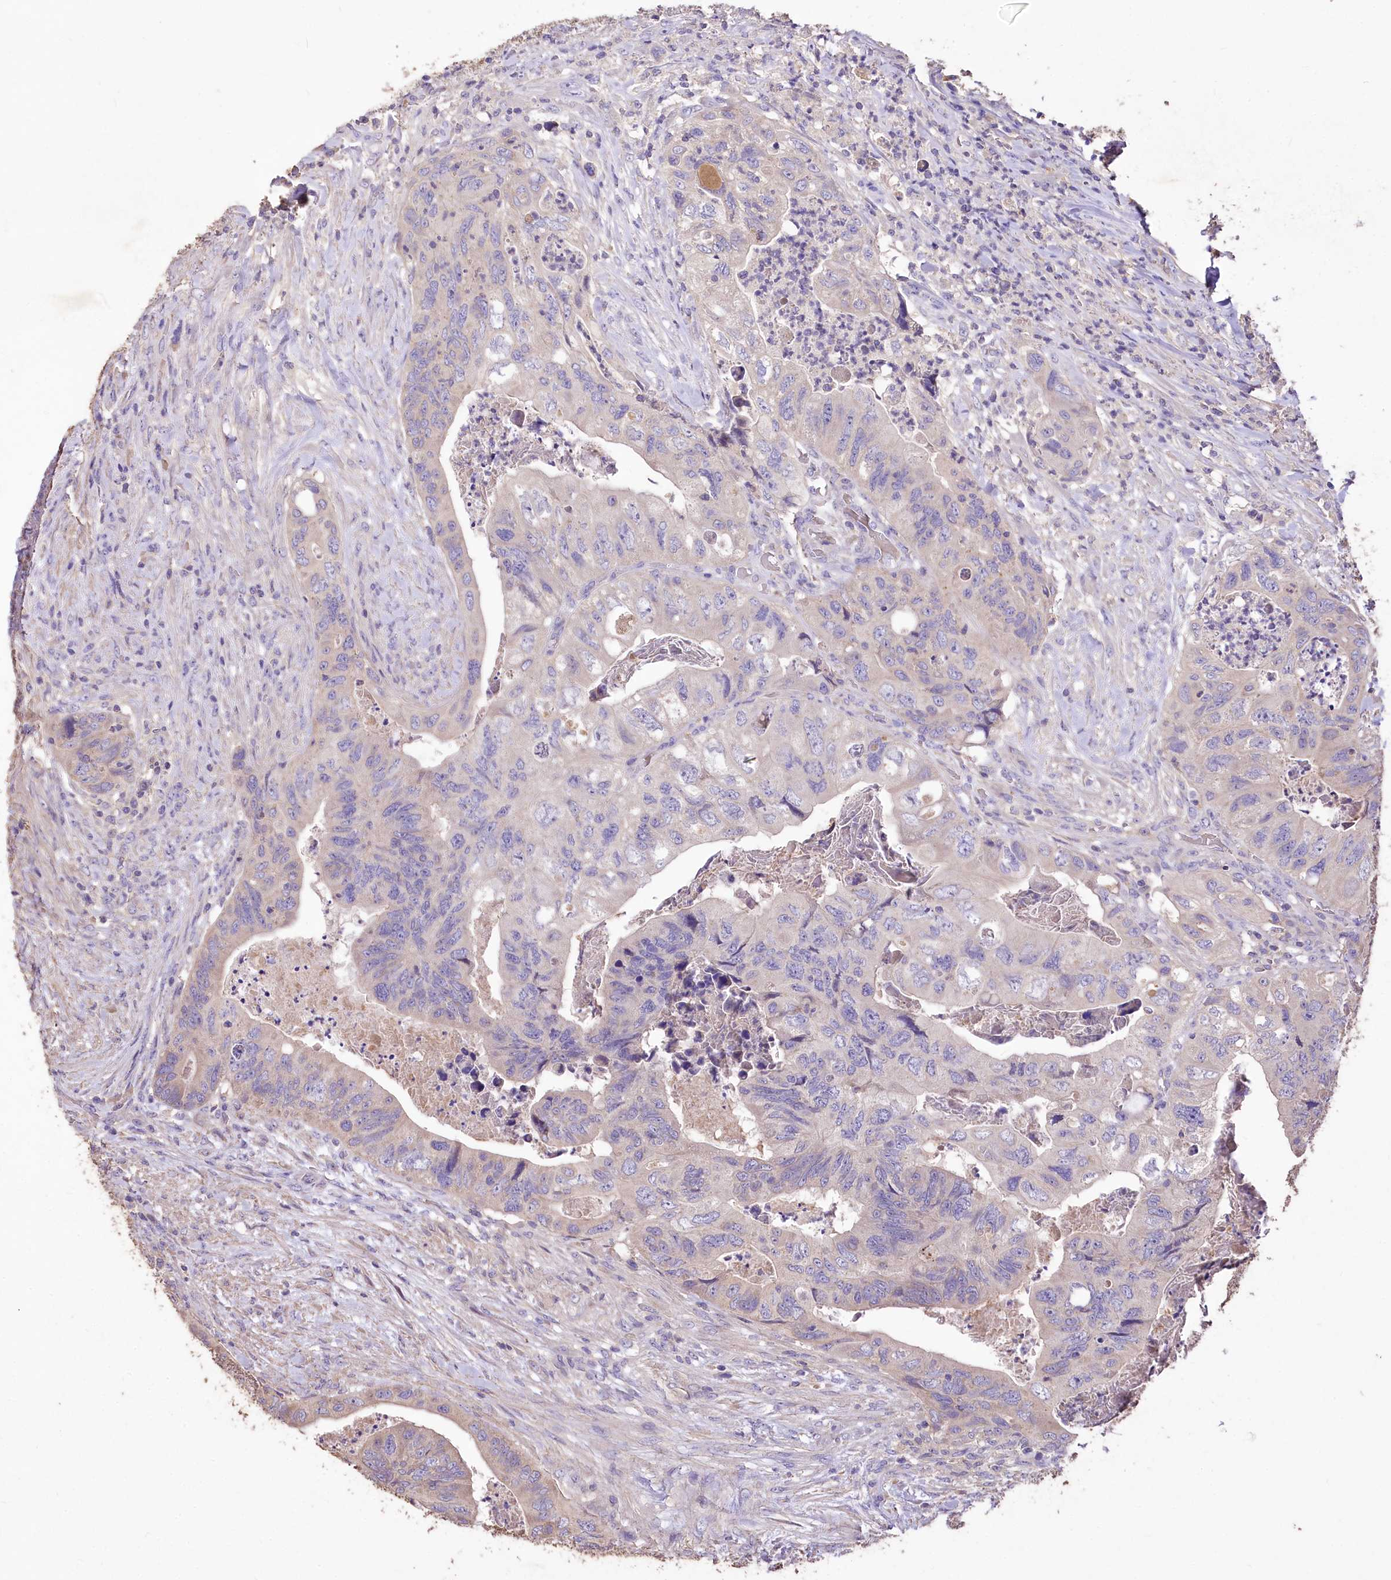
{"staining": {"intensity": "weak", "quantity": "<25%", "location": "cytoplasmic/membranous"}, "tissue": "colorectal cancer", "cell_type": "Tumor cells", "image_type": "cancer", "snomed": [{"axis": "morphology", "description": "Adenocarcinoma, NOS"}, {"axis": "topography", "description": "Rectum"}], "caption": "This is an IHC photomicrograph of human colorectal cancer (adenocarcinoma). There is no positivity in tumor cells.", "gene": "PCYOX1L", "patient": {"sex": "male", "age": 63}}